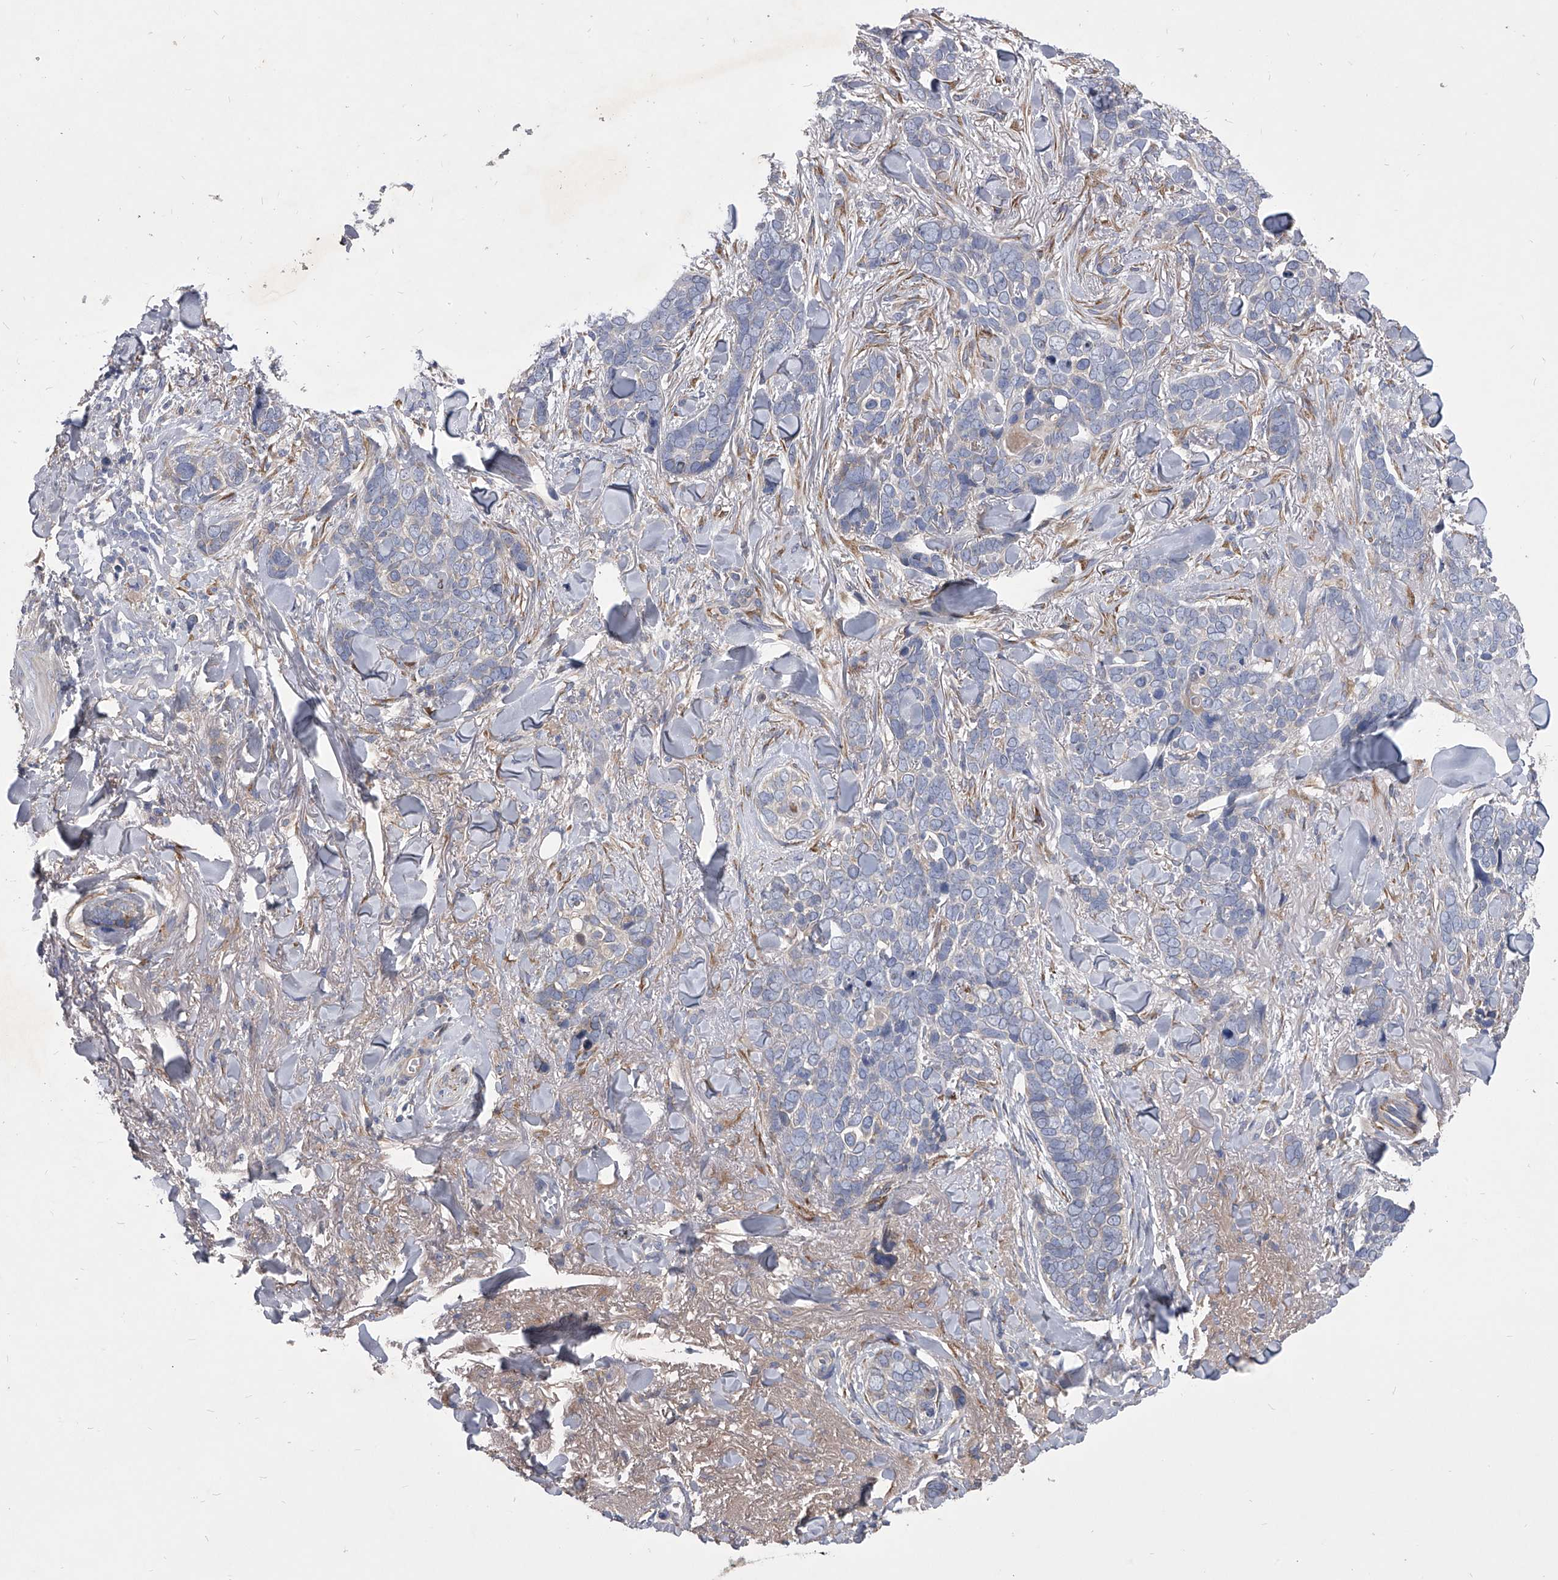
{"staining": {"intensity": "negative", "quantity": "none", "location": "none"}, "tissue": "skin cancer", "cell_type": "Tumor cells", "image_type": "cancer", "snomed": [{"axis": "morphology", "description": "Basal cell carcinoma"}, {"axis": "topography", "description": "Skin"}], "caption": "An immunohistochemistry photomicrograph of skin cancer is shown. There is no staining in tumor cells of skin cancer. (DAB immunohistochemistry visualized using brightfield microscopy, high magnification).", "gene": "CCR4", "patient": {"sex": "female", "age": 82}}